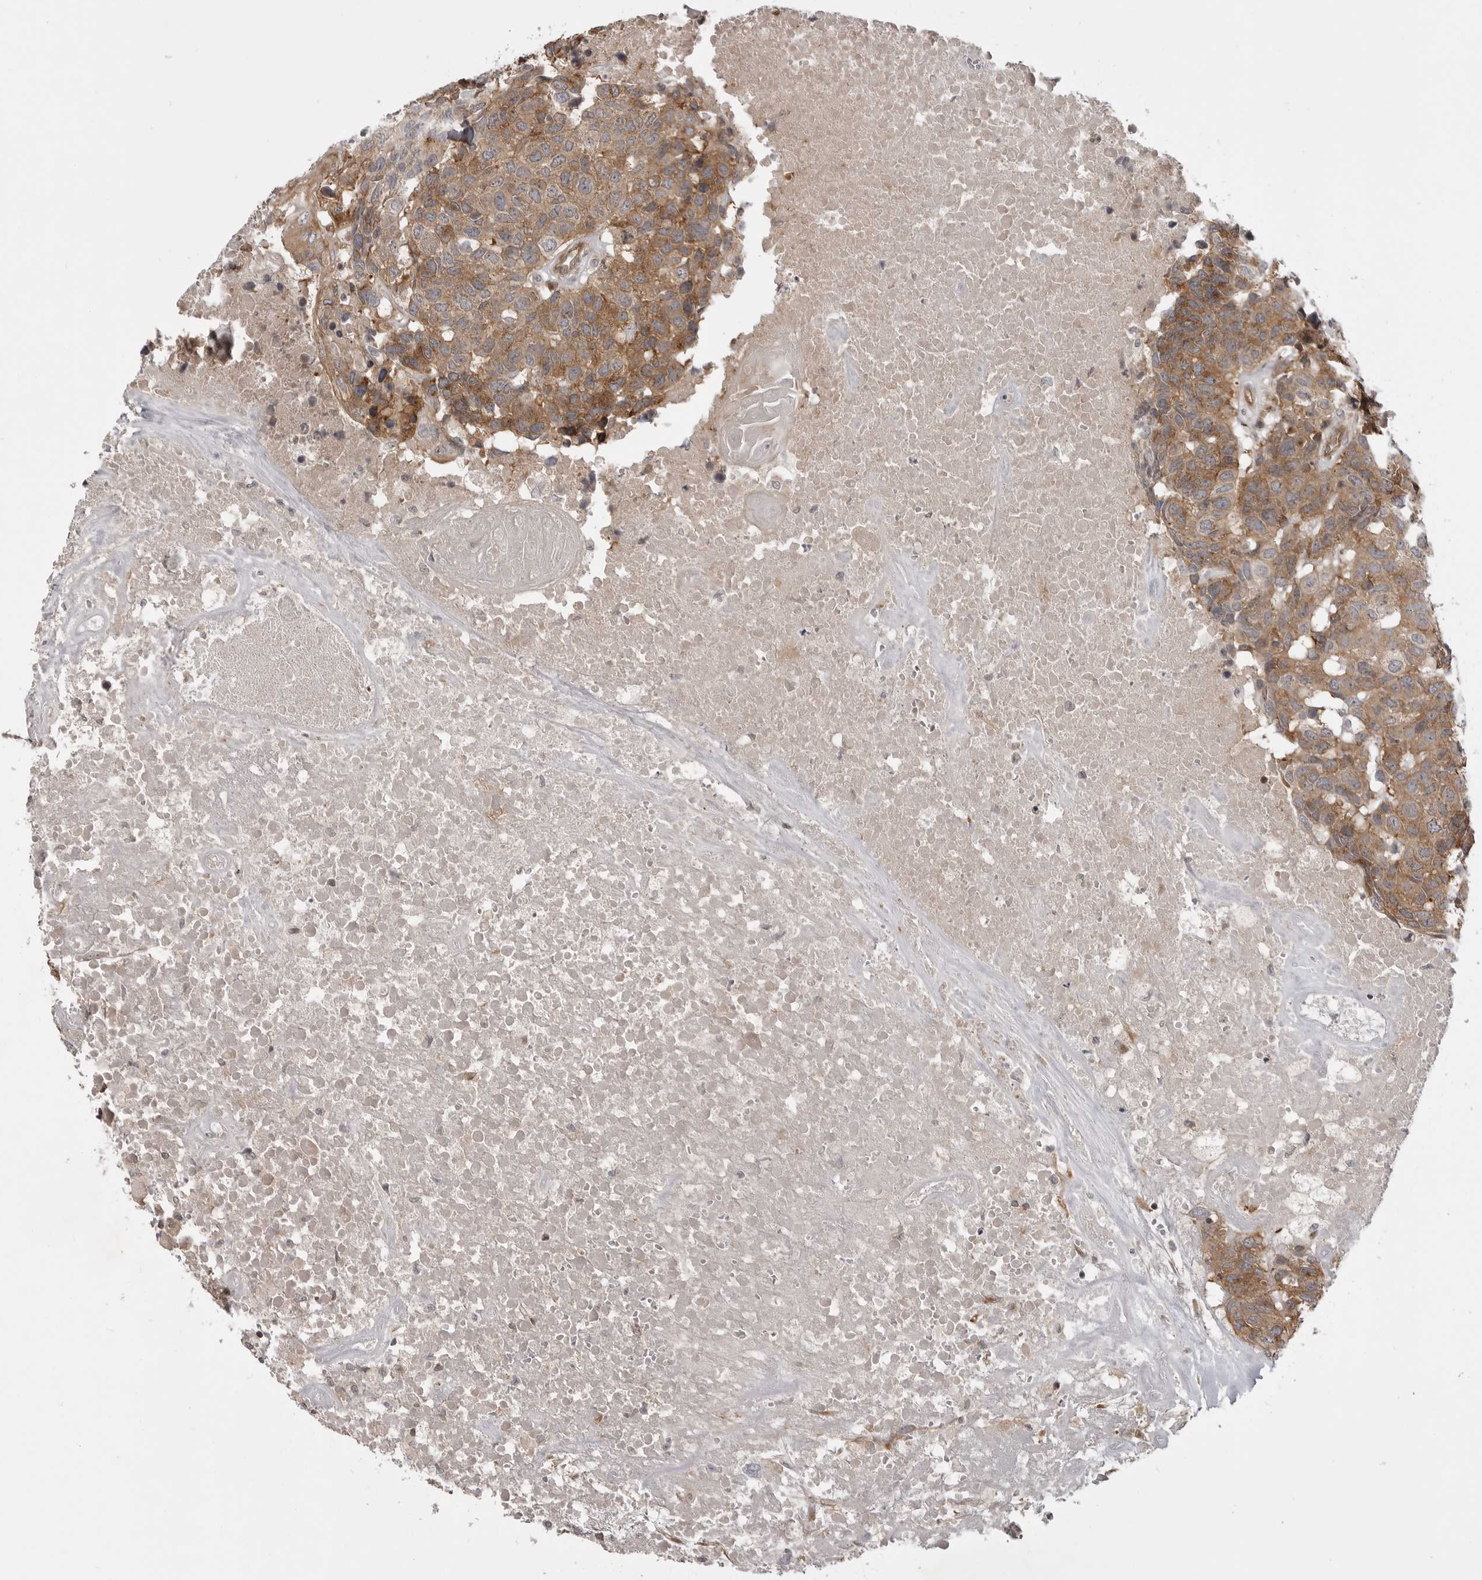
{"staining": {"intensity": "moderate", "quantity": ">75%", "location": "cytoplasmic/membranous"}, "tissue": "head and neck cancer", "cell_type": "Tumor cells", "image_type": "cancer", "snomed": [{"axis": "morphology", "description": "Squamous cell carcinoma, NOS"}, {"axis": "topography", "description": "Head-Neck"}], "caption": "Immunohistochemical staining of human squamous cell carcinoma (head and neck) exhibits moderate cytoplasmic/membranous protein staining in approximately >75% of tumor cells.", "gene": "LRRC45", "patient": {"sex": "male", "age": 66}}